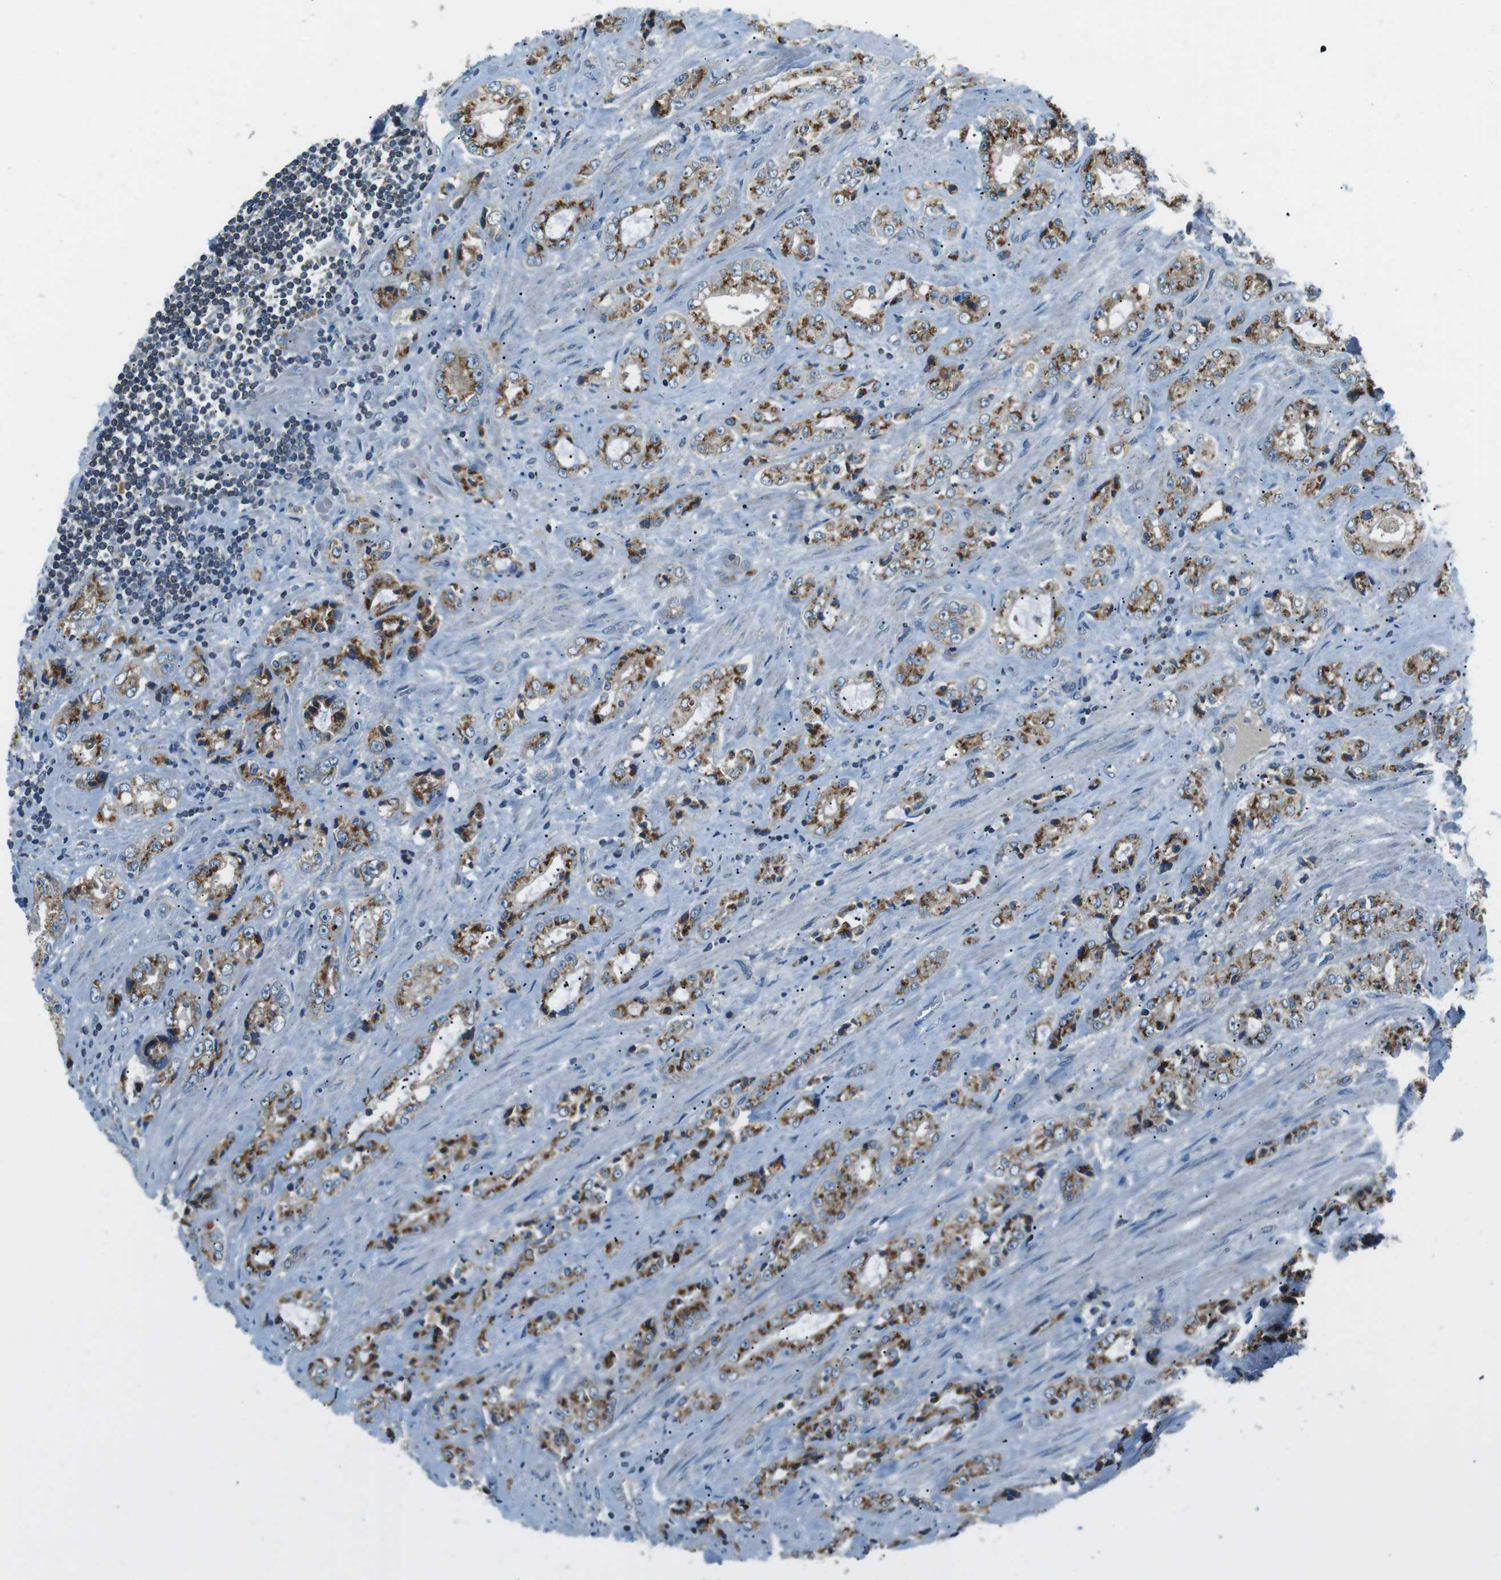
{"staining": {"intensity": "moderate", "quantity": ">75%", "location": "cytoplasmic/membranous"}, "tissue": "prostate cancer", "cell_type": "Tumor cells", "image_type": "cancer", "snomed": [{"axis": "morphology", "description": "Adenocarcinoma, High grade"}, {"axis": "topography", "description": "Prostate"}], "caption": "DAB (3,3'-diaminobenzidine) immunohistochemical staining of human prostate adenocarcinoma (high-grade) displays moderate cytoplasmic/membranous protein staining in about >75% of tumor cells.", "gene": "FAM3B", "patient": {"sex": "male", "age": 61}}